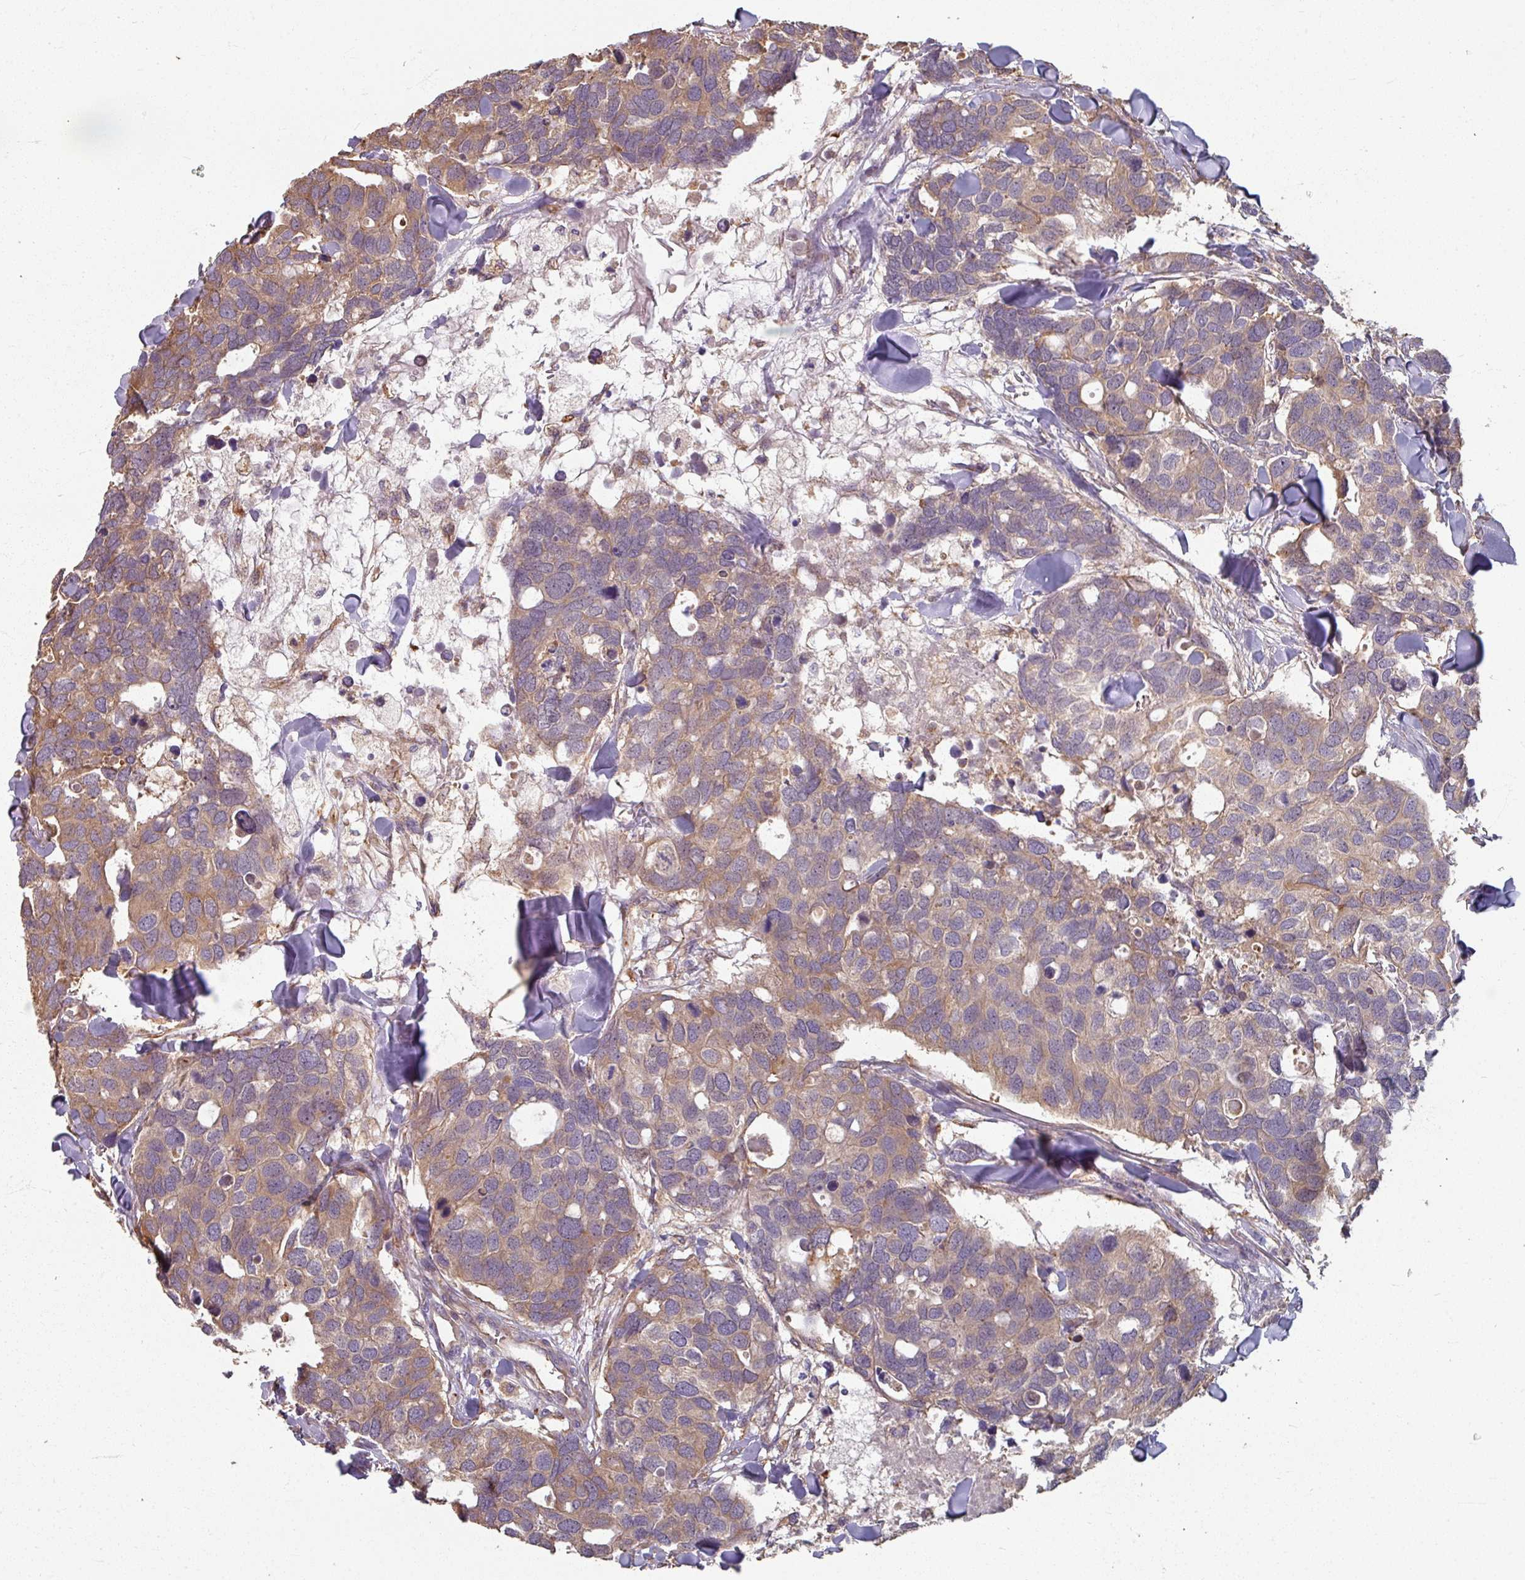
{"staining": {"intensity": "weak", "quantity": ">75%", "location": "cytoplasmic/membranous"}, "tissue": "breast cancer", "cell_type": "Tumor cells", "image_type": "cancer", "snomed": [{"axis": "morphology", "description": "Duct carcinoma"}, {"axis": "topography", "description": "Breast"}], "caption": "Protein analysis of infiltrating ductal carcinoma (breast) tissue shows weak cytoplasmic/membranous expression in approximately >75% of tumor cells.", "gene": "CCDC68", "patient": {"sex": "female", "age": 83}}